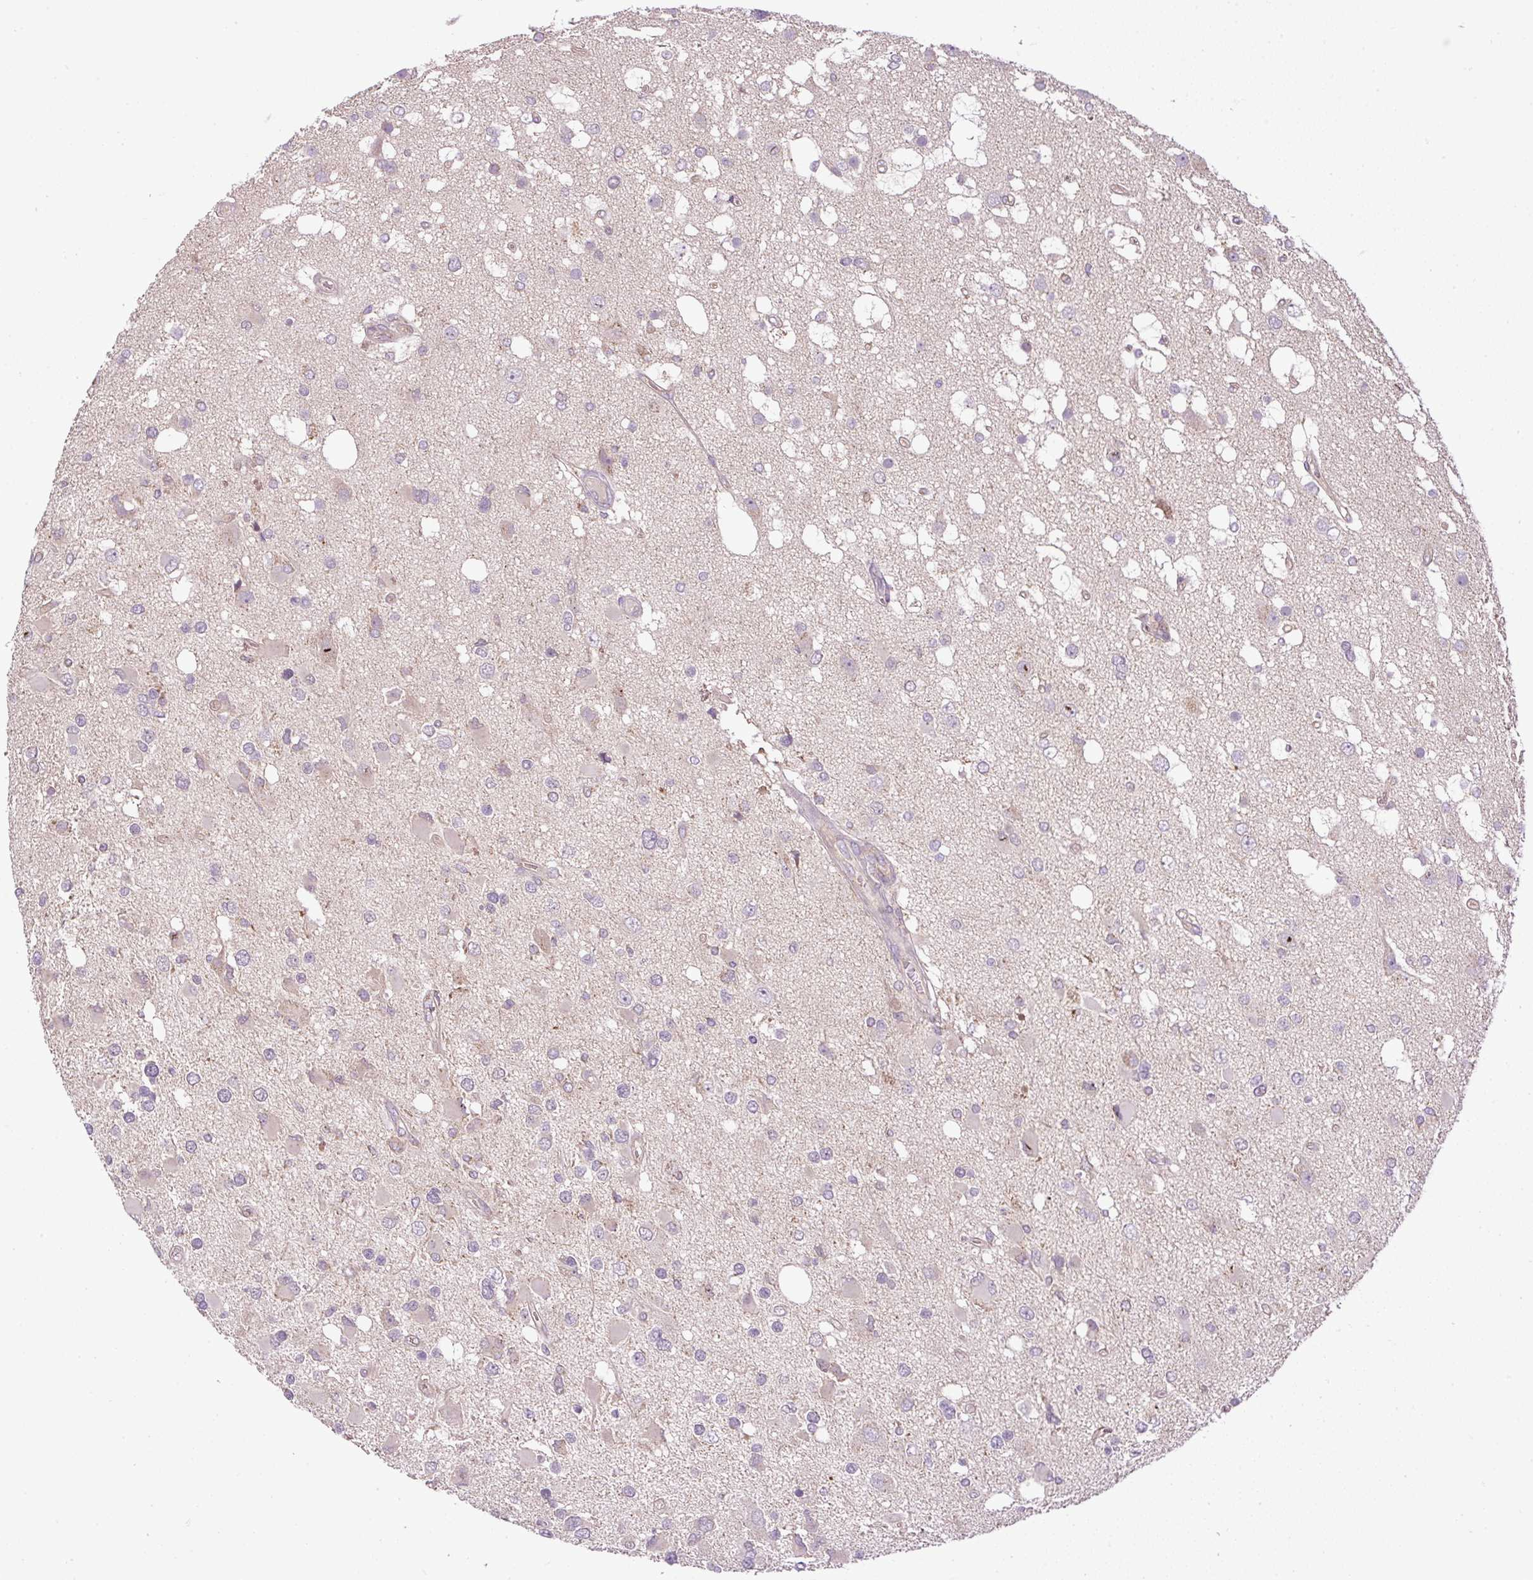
{"staining": {"intensity": "negative", "quantity": "none", "location": "none"}, "tissue": "glioma", "cell_type": "Tumor cells", "image_type": "cancer", "snomed": [{"axis": "morphology", "description": "Glioma, malignant, High grade"}, {"axis": "topography", "description": "Brain"}], "caption": "Immunohistochemistry (IHC) of glioma exhibits no expression in tumor cells.", "gene": "ZNF547", "patient": {"sex": "male", "age": 53}}